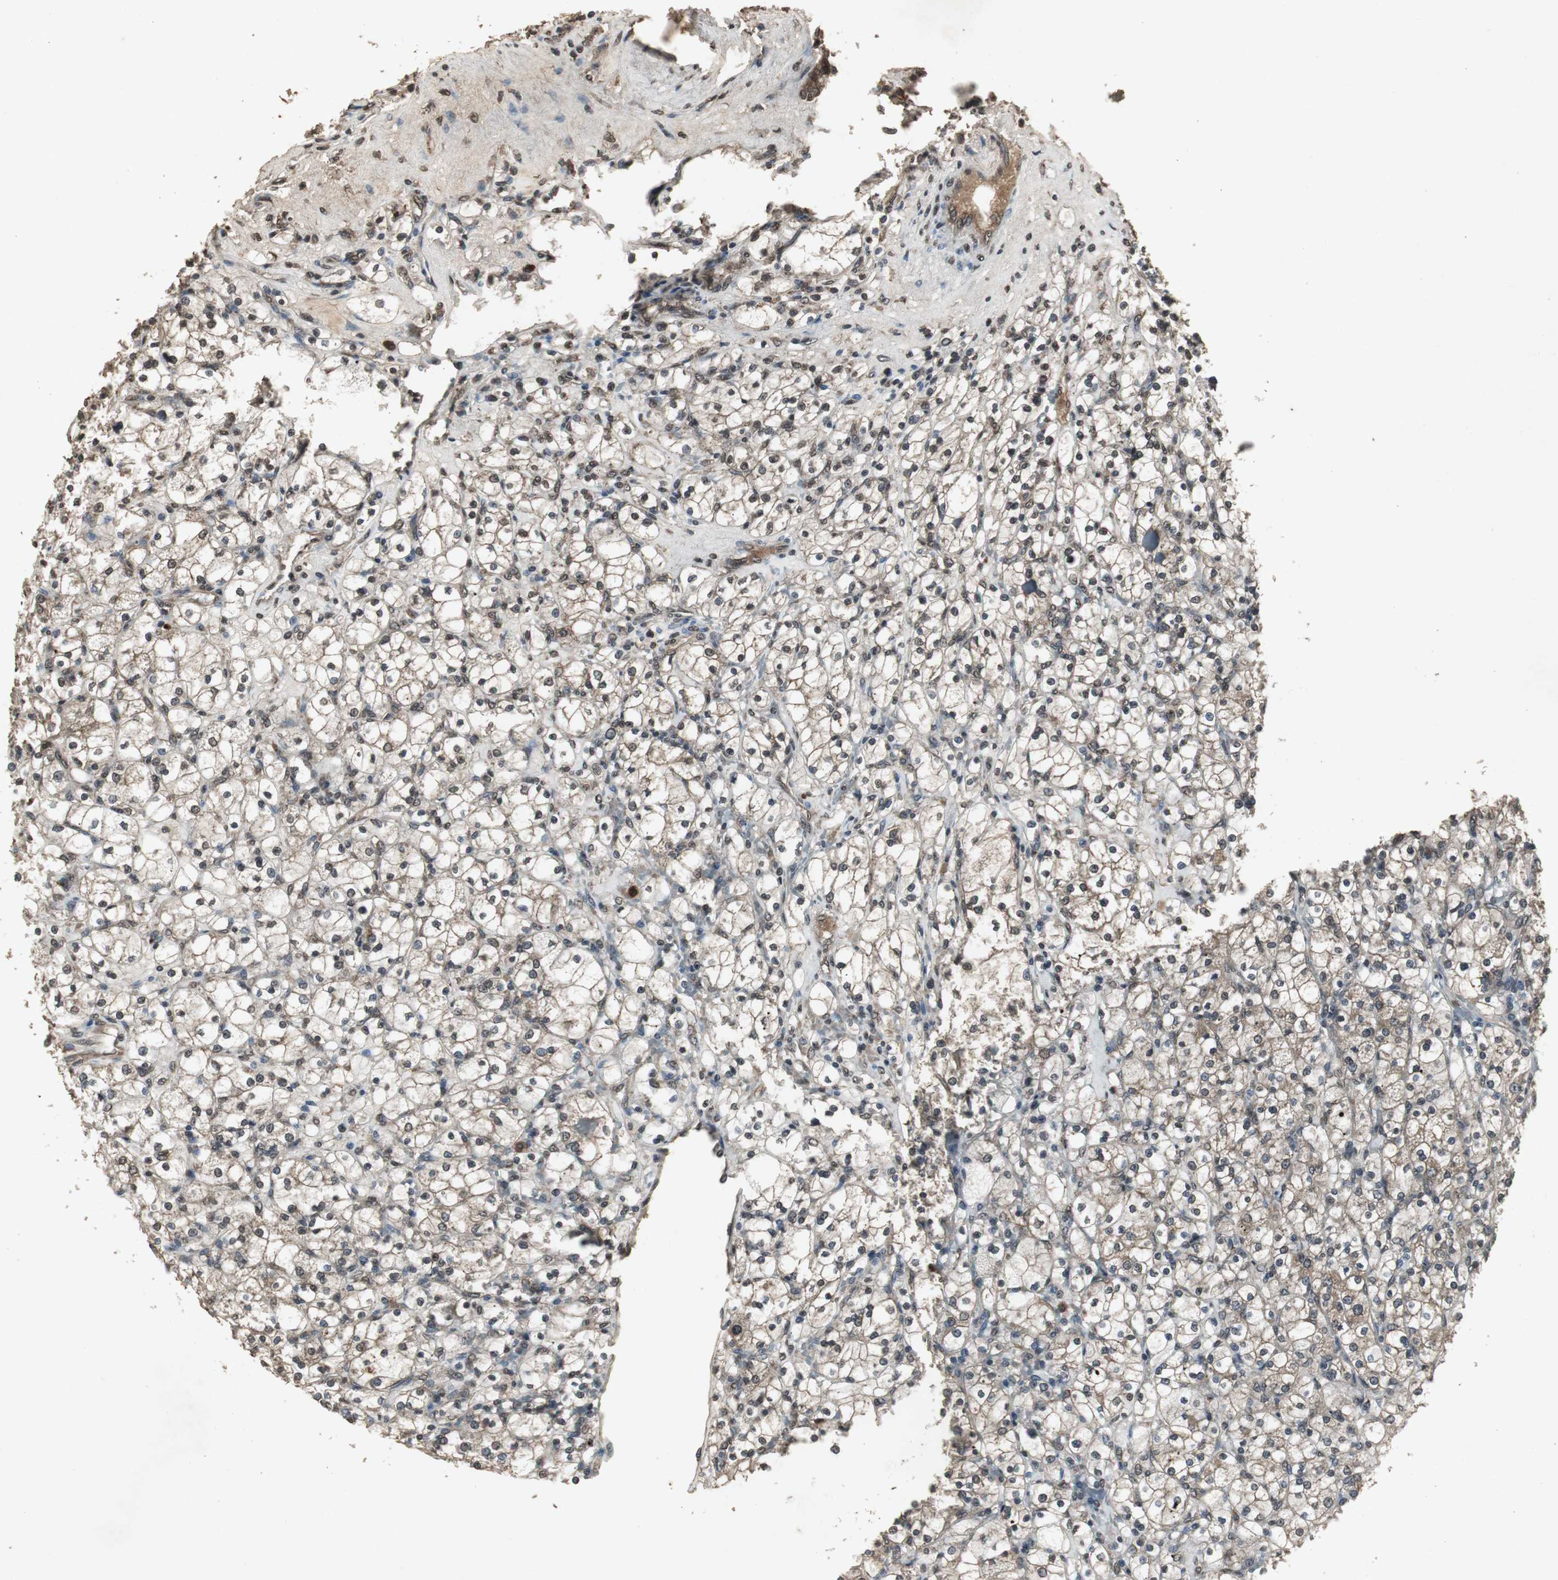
{"staining": {"intensity": "moderate", "quantity": ">75%", "location": "cytoplasmic/membranous,nuclear"}, "tissue": "renal cancer", "cell_type": "Tumor cells", "image_type": "cancer", "snomed": [{"axis": "morphology", "description": "Adenocarcinoma, NOS"}, {"axis": "topography", "description": "Kidney"}], "caption": "Tumor cells demonstrate moderate cytoplasmic/membranous and nuclear expression in approximately >75% of cells in renal cancer (adenocarcinoma). Using DAB (brown) and hematoxylin (blue) stains, captured at high magnification using brightfield microscopy.", "gene": "EMX1", "patient": {"sex": "female", "age": 83}}